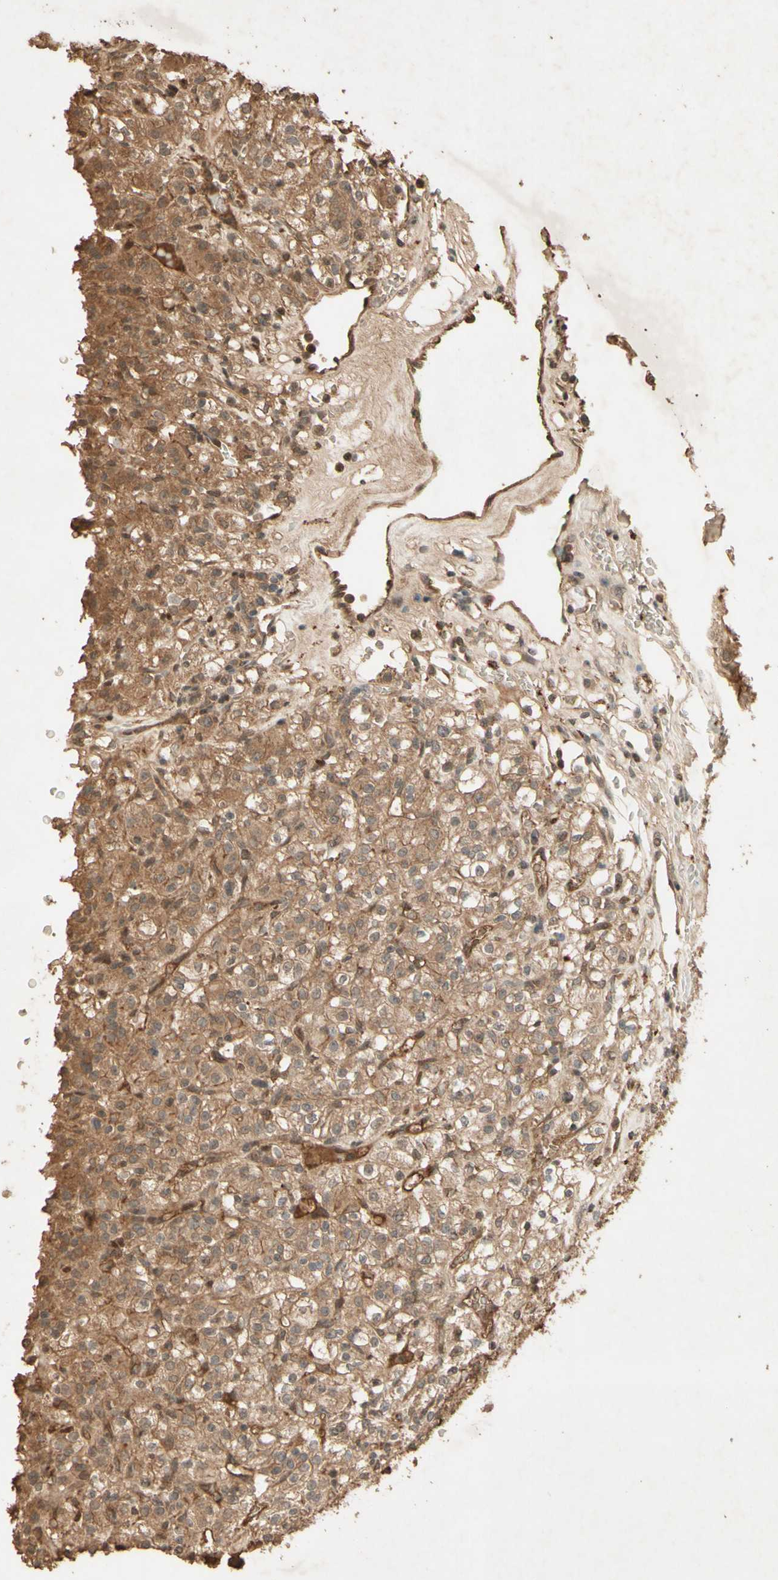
{"staining": {"intensity": "moderate", "quantity": ">75%", "location": "cytoplasmic/membranous"}, "tissue": "renal cancer", "cell_type": "Tumor cells", "image_type": "cancer", "snomed": [{"axis": "morphology", "description": "Normal tissue, NOS"}, {"axis": "morphology", "description": "Adenocarcinoma, NOS"}, {"axis": "topography", "description": "Kidney"}], "caption": "A photomicrograph of renal cancer stained for a protein demonstrates moderate cytoplasmic/membranous brown staining in tumor cells.", "gene": "SMAD9", "patient": {"sex": "female", "age": 72}}